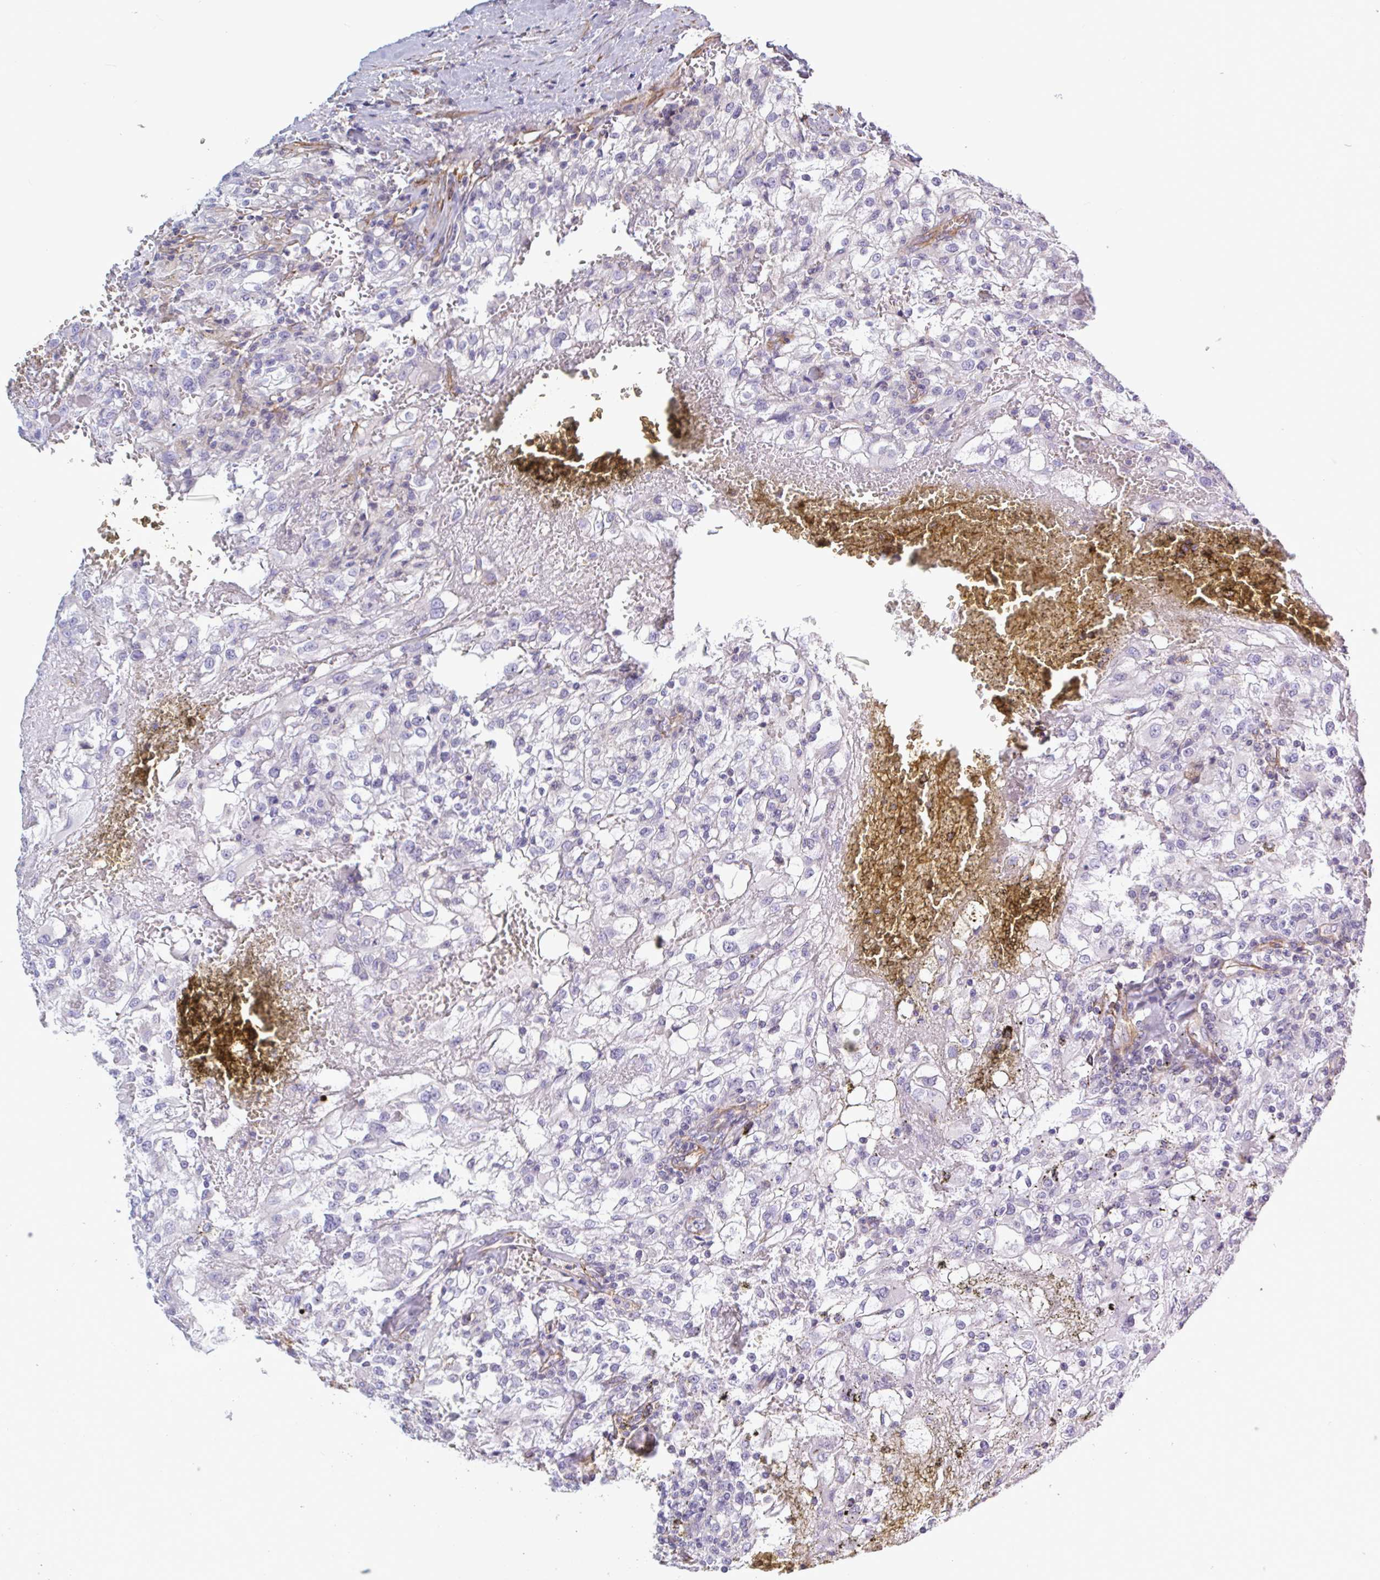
{"staining": {"intensity": "negative", "quantity": "none", "location": "none"}, "tissue": "renal cancer", "cell_type": "Tumor cells", "image_type": "cancer", "snomed": [{"axis": "morphology", "description": "Adenocarcinoma, NOS"}, {"axis": "topography", "description": "Kidney"}], "caption": "This is a histopathology image of IHC staining of renal adenocarcinoma, which shows no staining in tumor cells. Nuclei are stained in blue.", "gene": "SHISA7", "patient": {"sex": "female", "age": 74}}